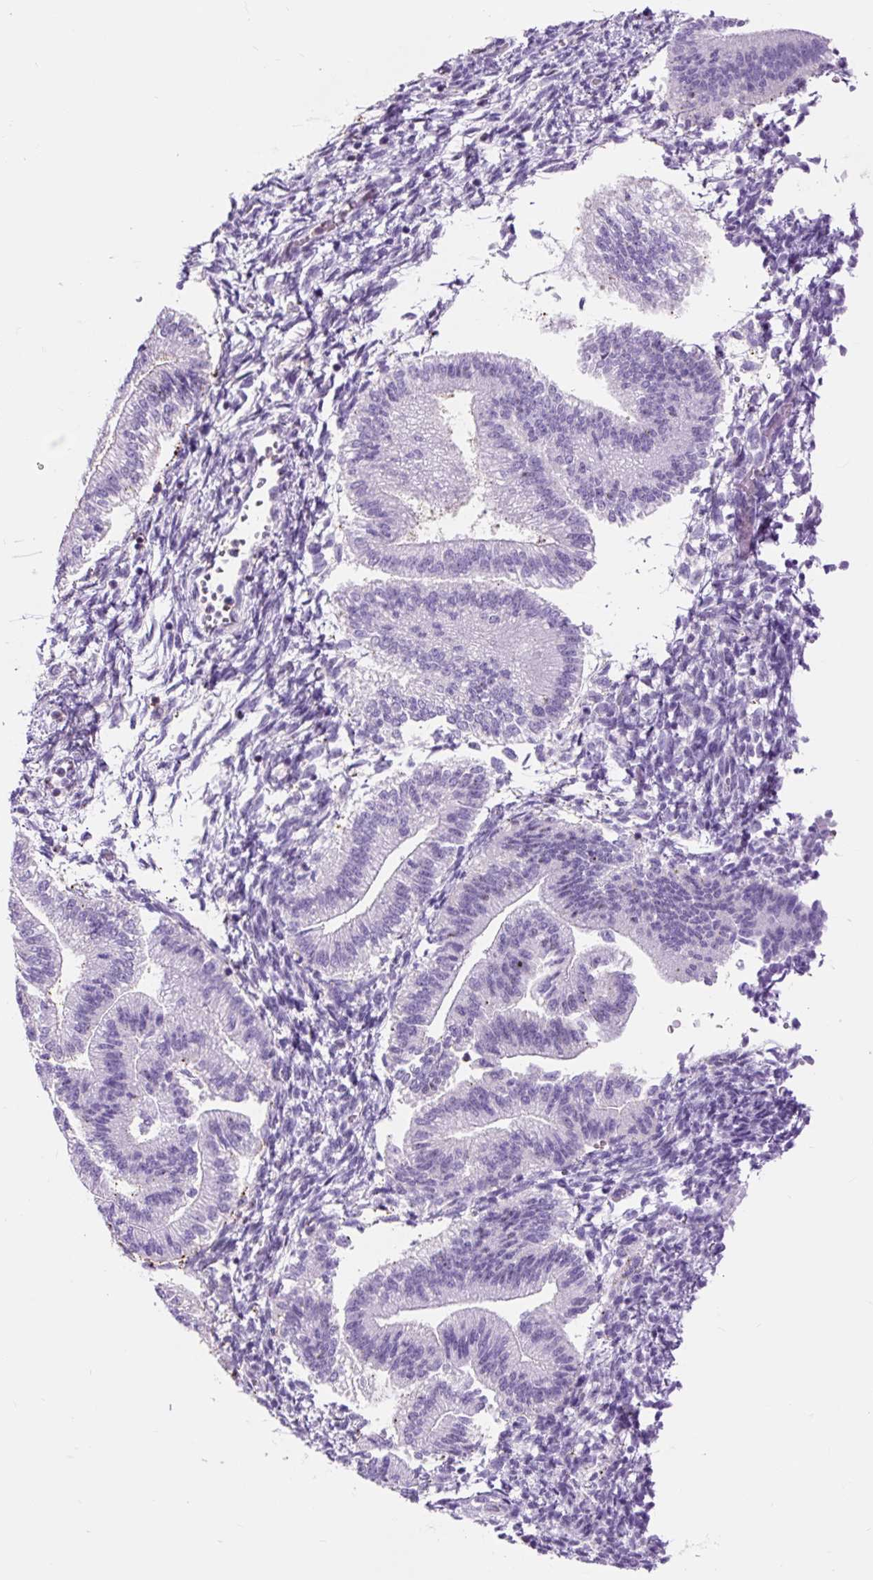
{"staining": {"intensity": "negative", "quantity": "none", "location": "none"}, "tissue": "endometrium", "cell_type": "Cells in endometrial stroma", "image_type": "normal", "snomed": [{"axis": "morphology", "description": "Normal tissue, NOS"}, {"axis": "topography", "description": "Endometrium"}], "caption": "An IHC image of benign endometrium is shown. There is no staining in cells in endometrial stroma of endometrium.", "gene": "OR10A7", "patient": {"sex": "female", "age": 25}}